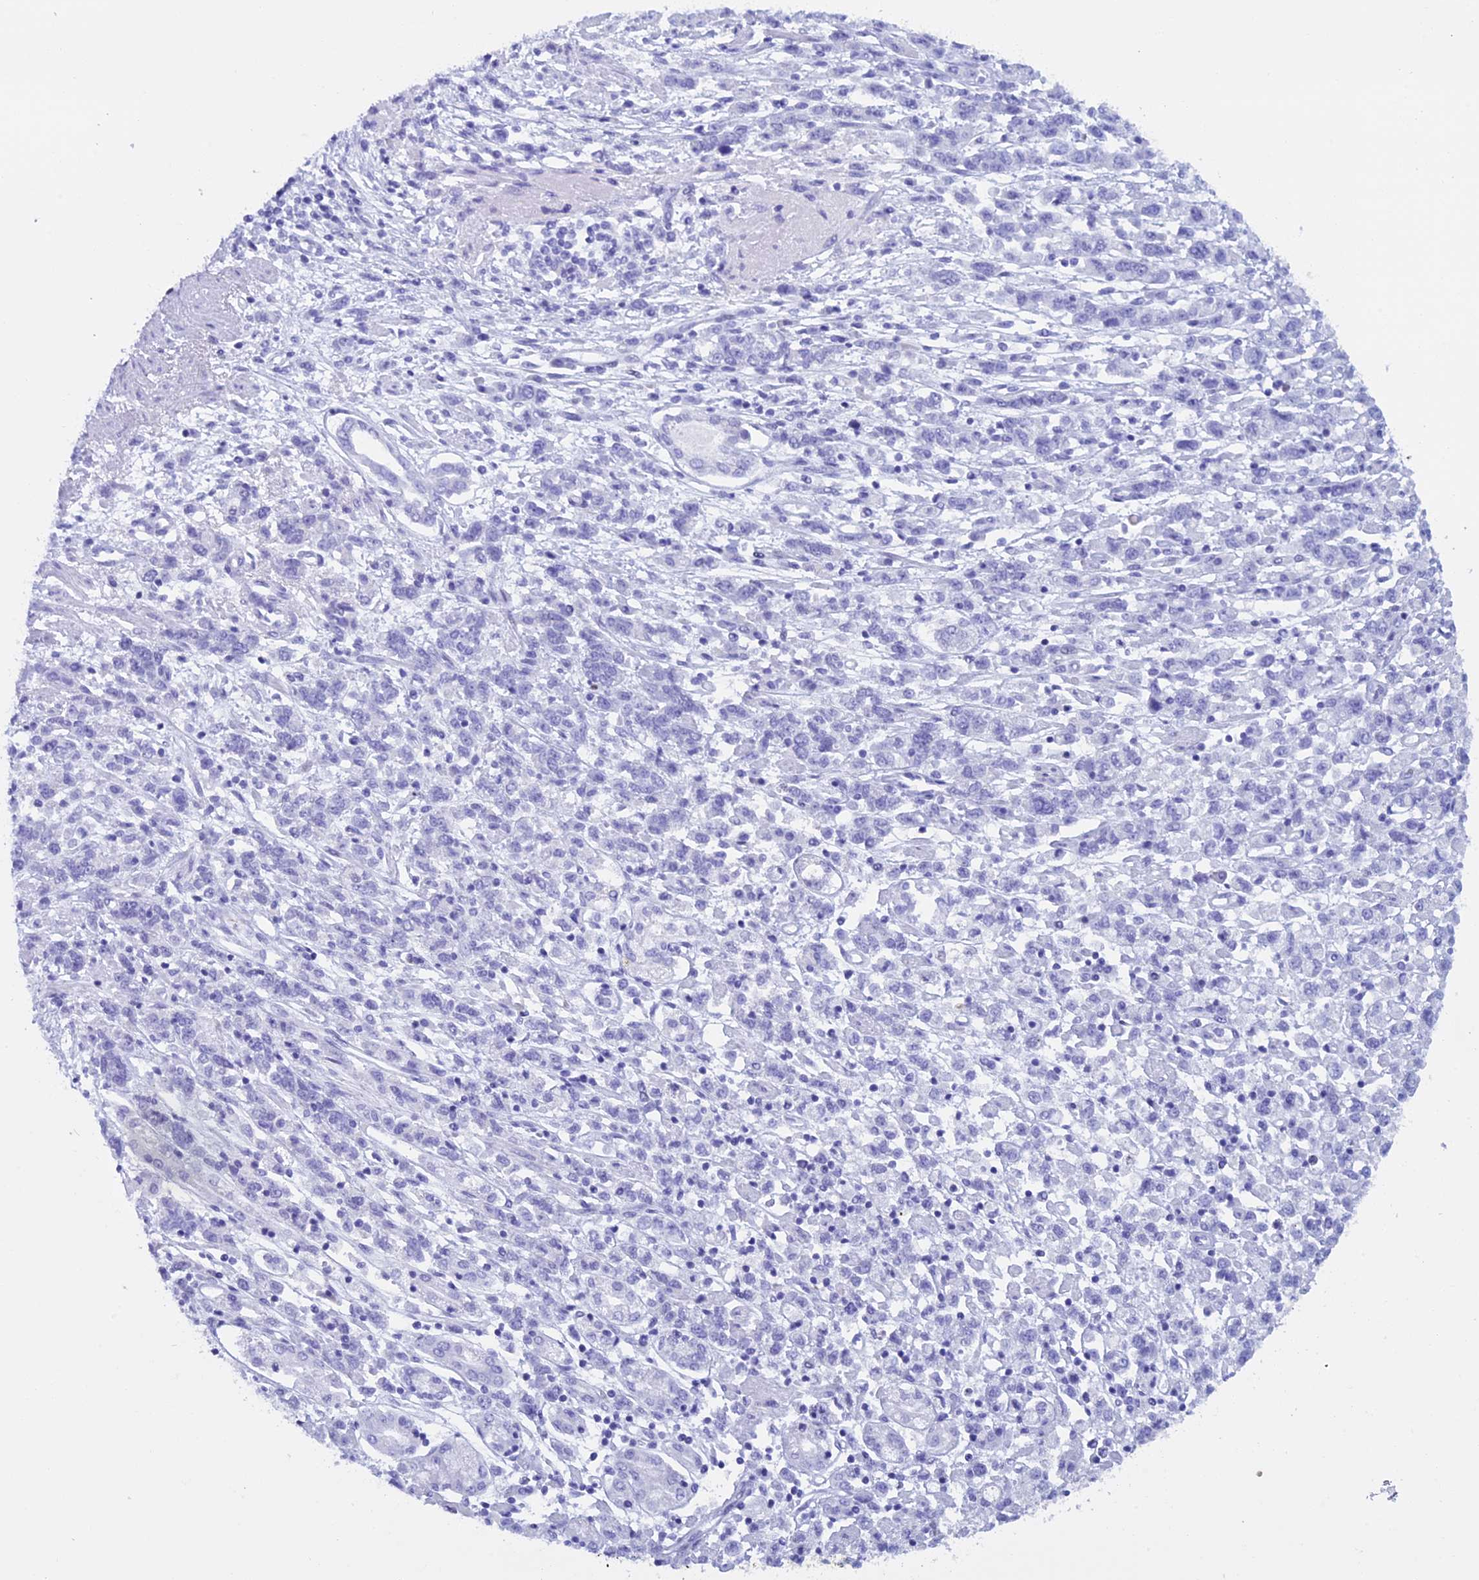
{"staining": {"intensity": "negative", "quantity": "none", "location": "none"}, "tissue": "stomach cancer", "cell_type": "Tumor cells", "image_type": "cancer", "snomed": [{"axis": "morphology", "description": "Adenocarcinoma, NOS"}, {"axis": "topography", "description": "Stomach"}], "caption": "DAB immunohistochemical staining of stomach adenocarcinoma reveals no significant expression in tumor cells. The staining is performed using DAB brown chromogen with nuclei counter-stained in using hematoxylin.", "gene": "KCTD21", "patient": {"sex": "female", "age": 76}}